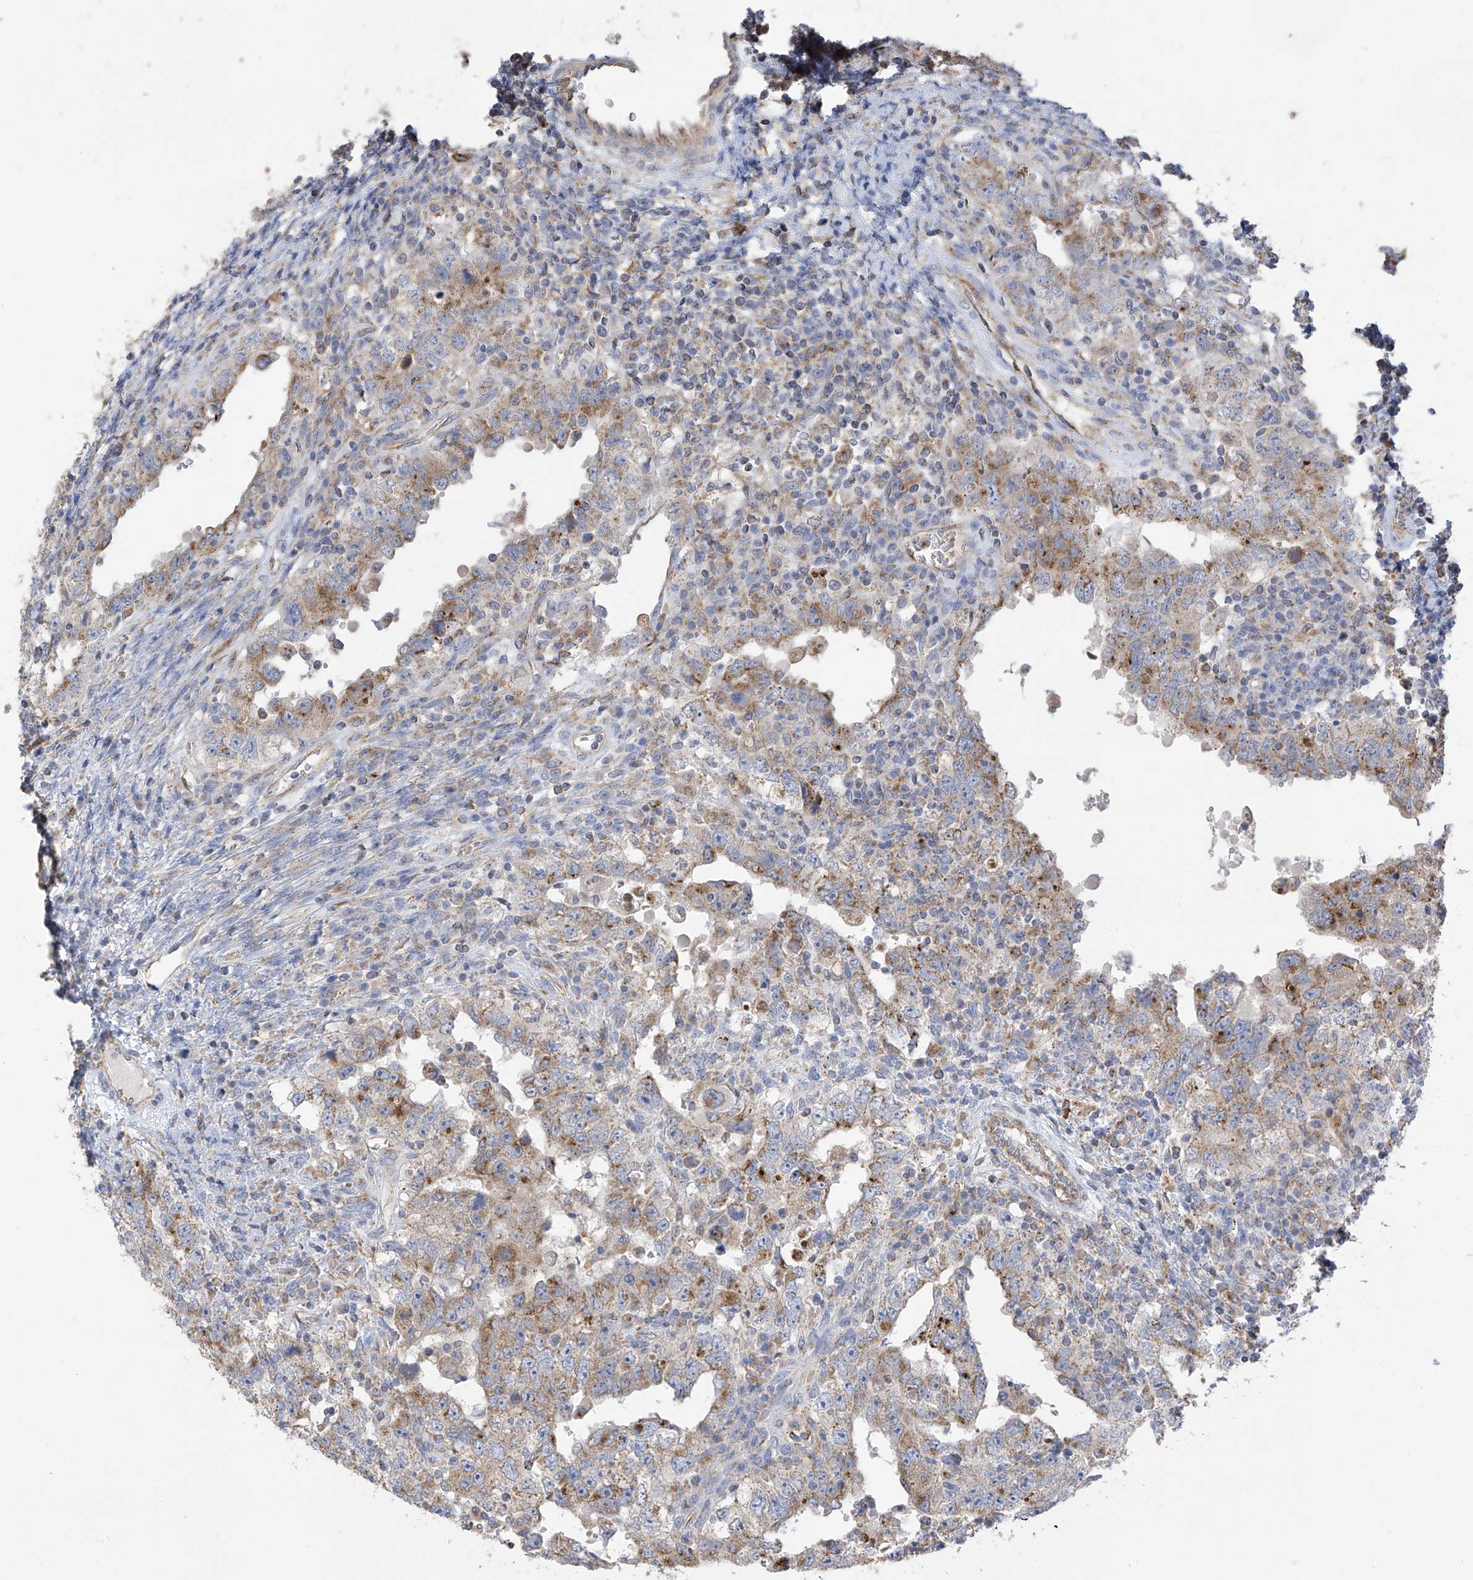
{"staining": {"intensity": "moderate", "quantity": ">75%", "location": "cytoplasmic/membranous"}, "tissue": "testis cancer", "cell_type": "Tumor cells", "image_type": "cancer", "snomed": [{"axis": "morphology", "description": "Carcinoma, Embryonal, NOS"}, {"axis": "topography", "description": "Testis"}], "caption": "Immunohistochemical staining of embryonal carcinoma (testis) reveals medium levels of moderate cytoplasmic/membranous protein staining in approximately >75% of tumor cells.", "gene": "ITM2B", "patient": {"sex": "male", "age": 26}}